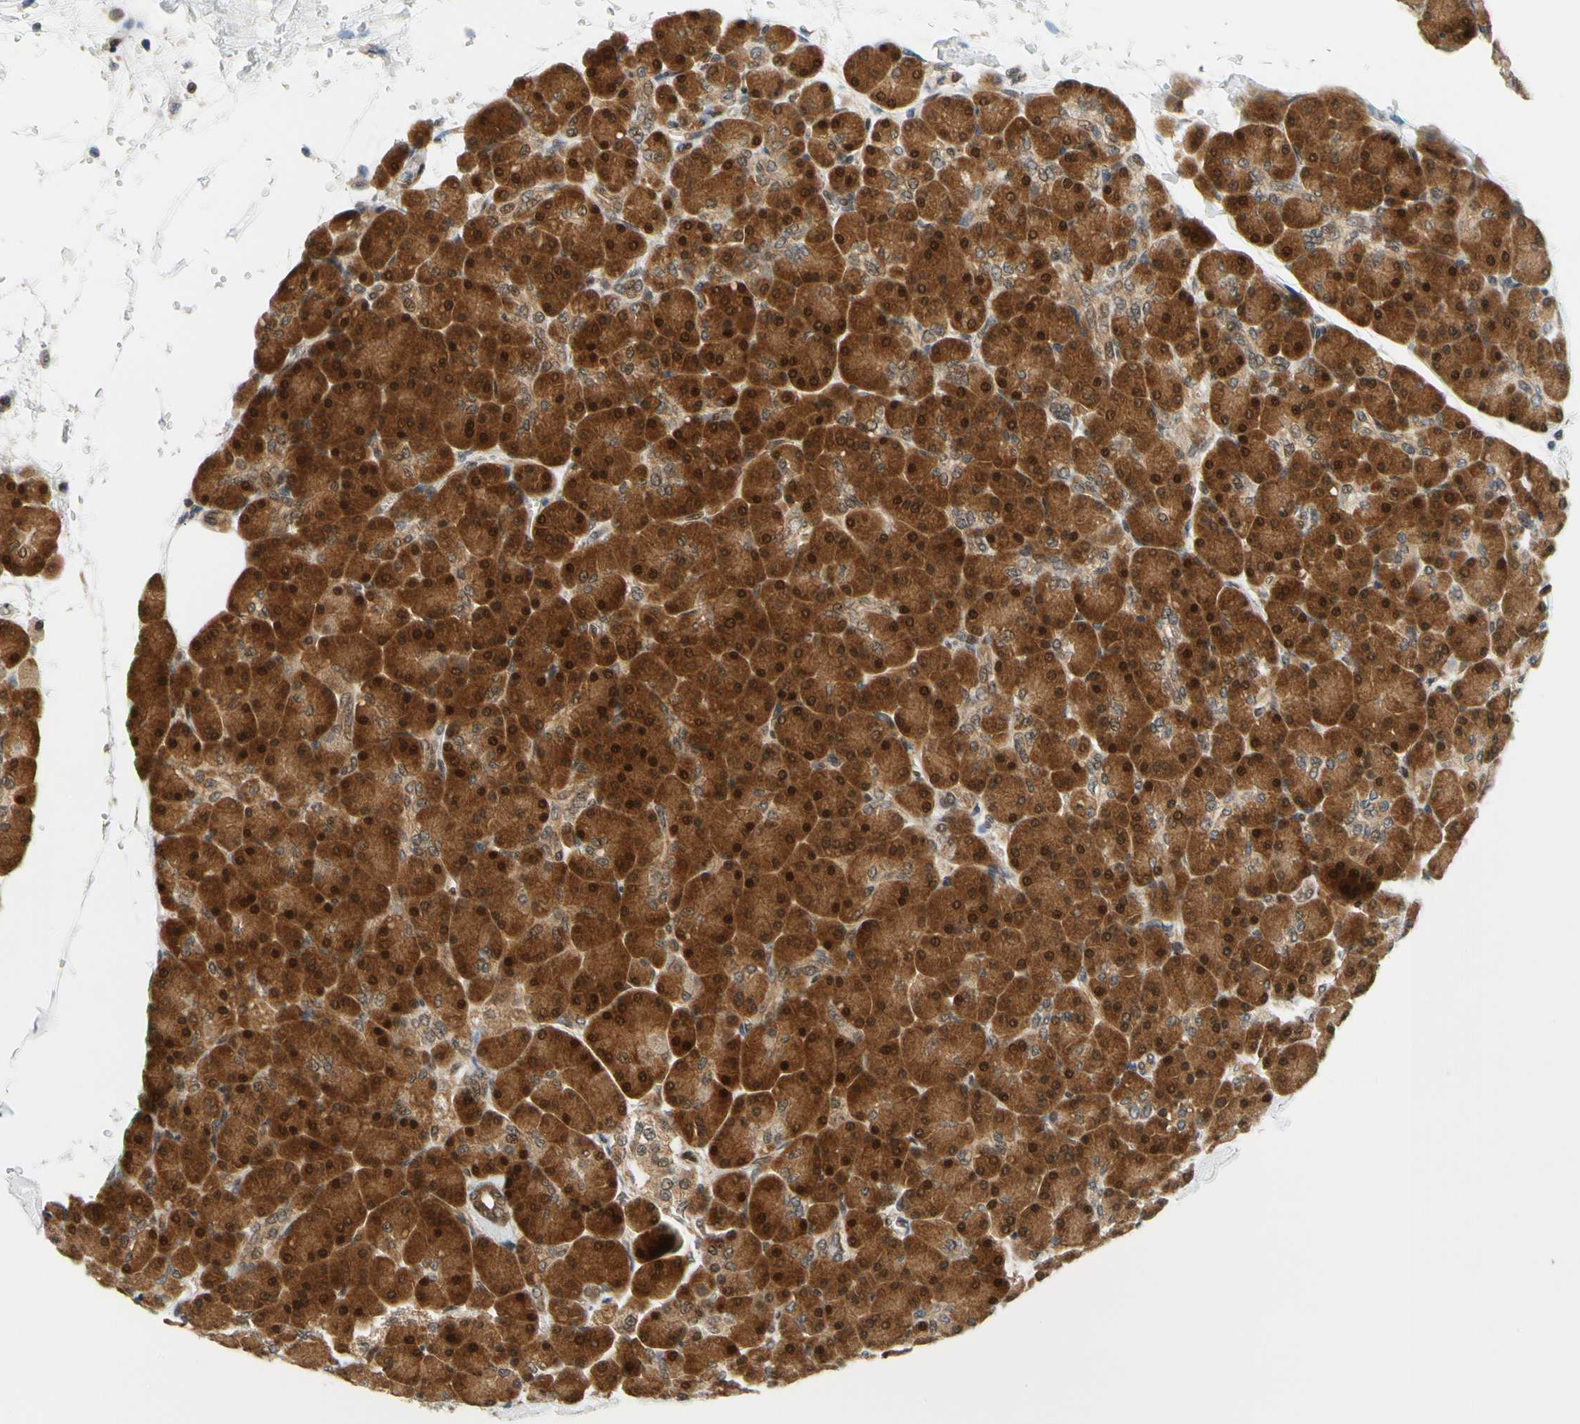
{"staining": {"intensity": "strong", "quantity": ">75%", "location": "cytoplasmic/membranous"}, "tissue": "pancreas", "cell_type": "Exocrine glandular cells", "image_type": "normal", "snomed": [{"axis": "morphology", "description": "Normal tissue, NOS"}, {"axis": "topography", "description": "Pancreas"}], "caption": "IHC image of normal human pancreas stained for a protein (brown), which shows high levels of strong cytoplasmic/membranous expression in about >75% of exocrine glandular cells.", "gene": "MAPK9", "patient": {"sex": "female", "age": 43}}